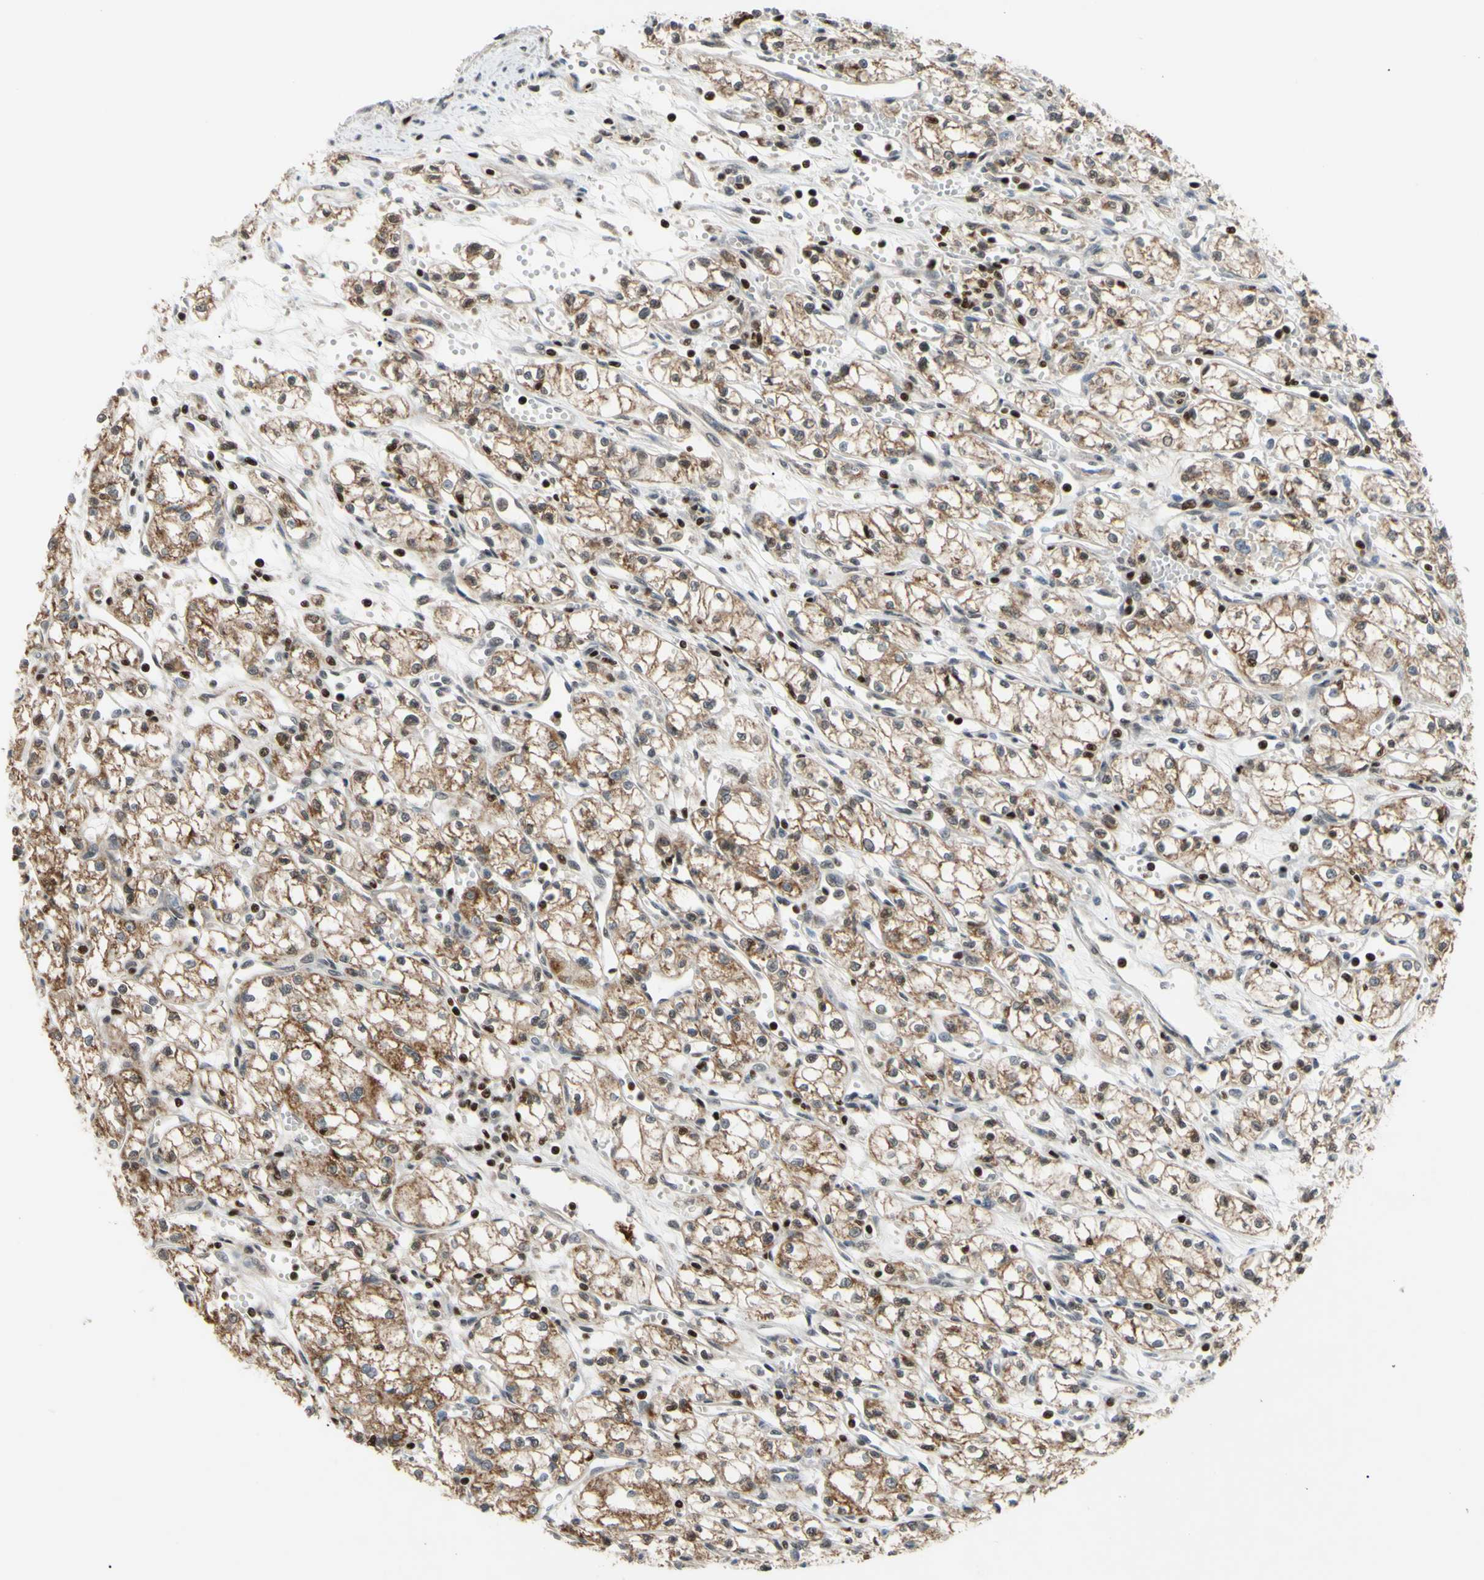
{"staining": {"intensity": "moderate", "quantity": ">75%", "location": "cytoplasmic/membranous"}, "tissue": "renal cancer", "cell_type": "Tumor cells", "image_type": "cancer", "snomed": [{"axis": "morphology", "description": "Normal tissue, NOS"}, {"axis": "morphology", "description": "Adenocarcinoma, NOS"}, {"axis": "topography", "description": "Kidney"}], "caption": "Moderate cytoplasmic/membranous protein expression is present in approximately >75% of tumor cells in adenocarcinoma (renal).", "gene": "SP4", "patient": {"sex": "male", "age": 59}}